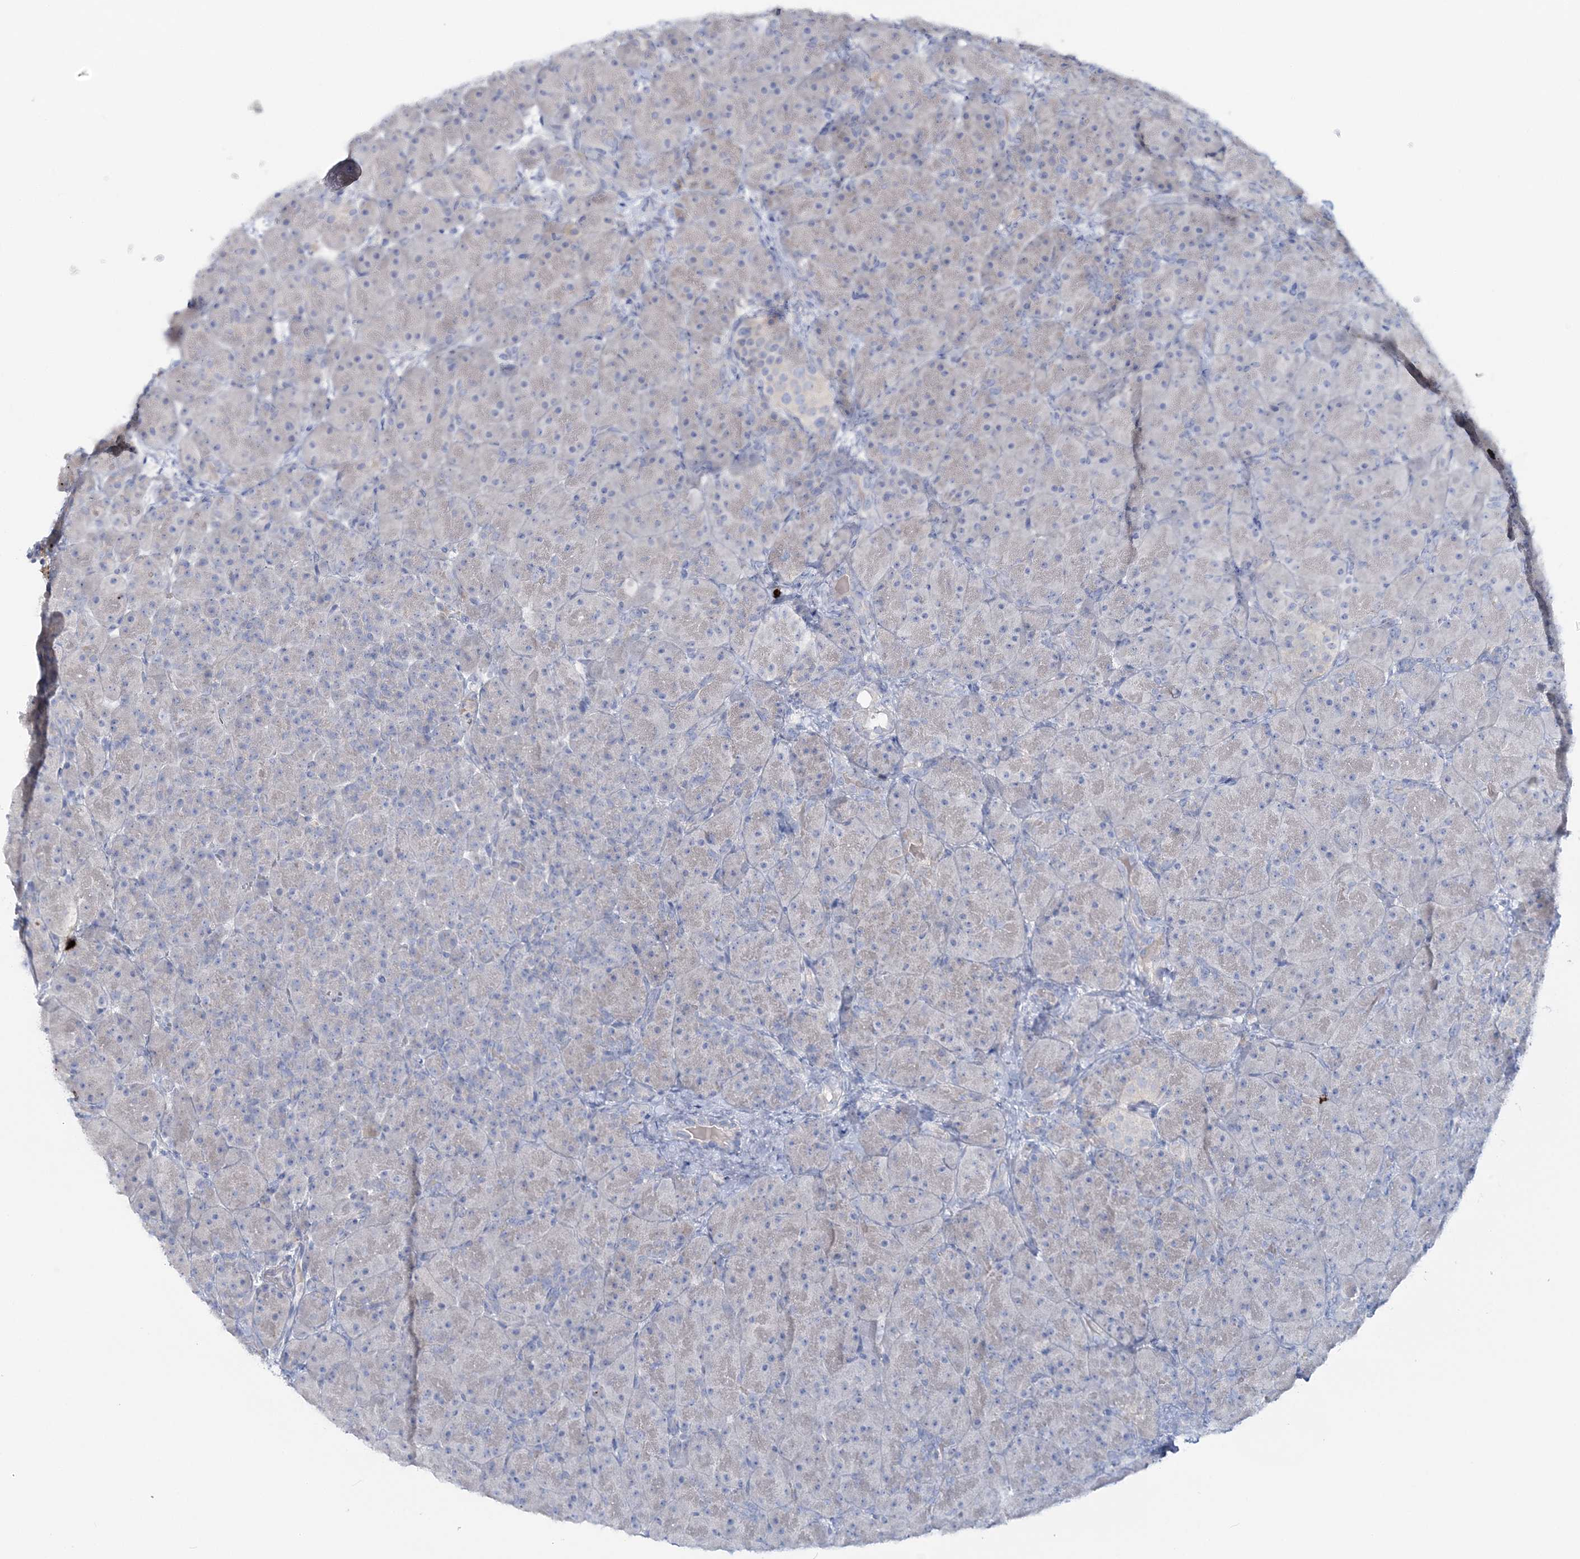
{"staining": {"intensity": "negative", "quantity": "none", "location": "none"}, "tissue": "pancreas", "cell_type": "Exocrine glandular cells", "image_type": "normal", "snomed": [{"axis": "morphology", "description": "Normal tissue, NOS"}, {"axis": "topography", "description": "Pancreas"}], "caption": "Exocrine glandular cells are negative for brown protein staining in unremarkable pancreas. Brightfield microscopy of immunohistochemistry stained with DAB (brown) and hematoxylin (blue), captured at high magnification.", "gene": "WDSUB1", "patient": {"sex": "male", "age": 66}}